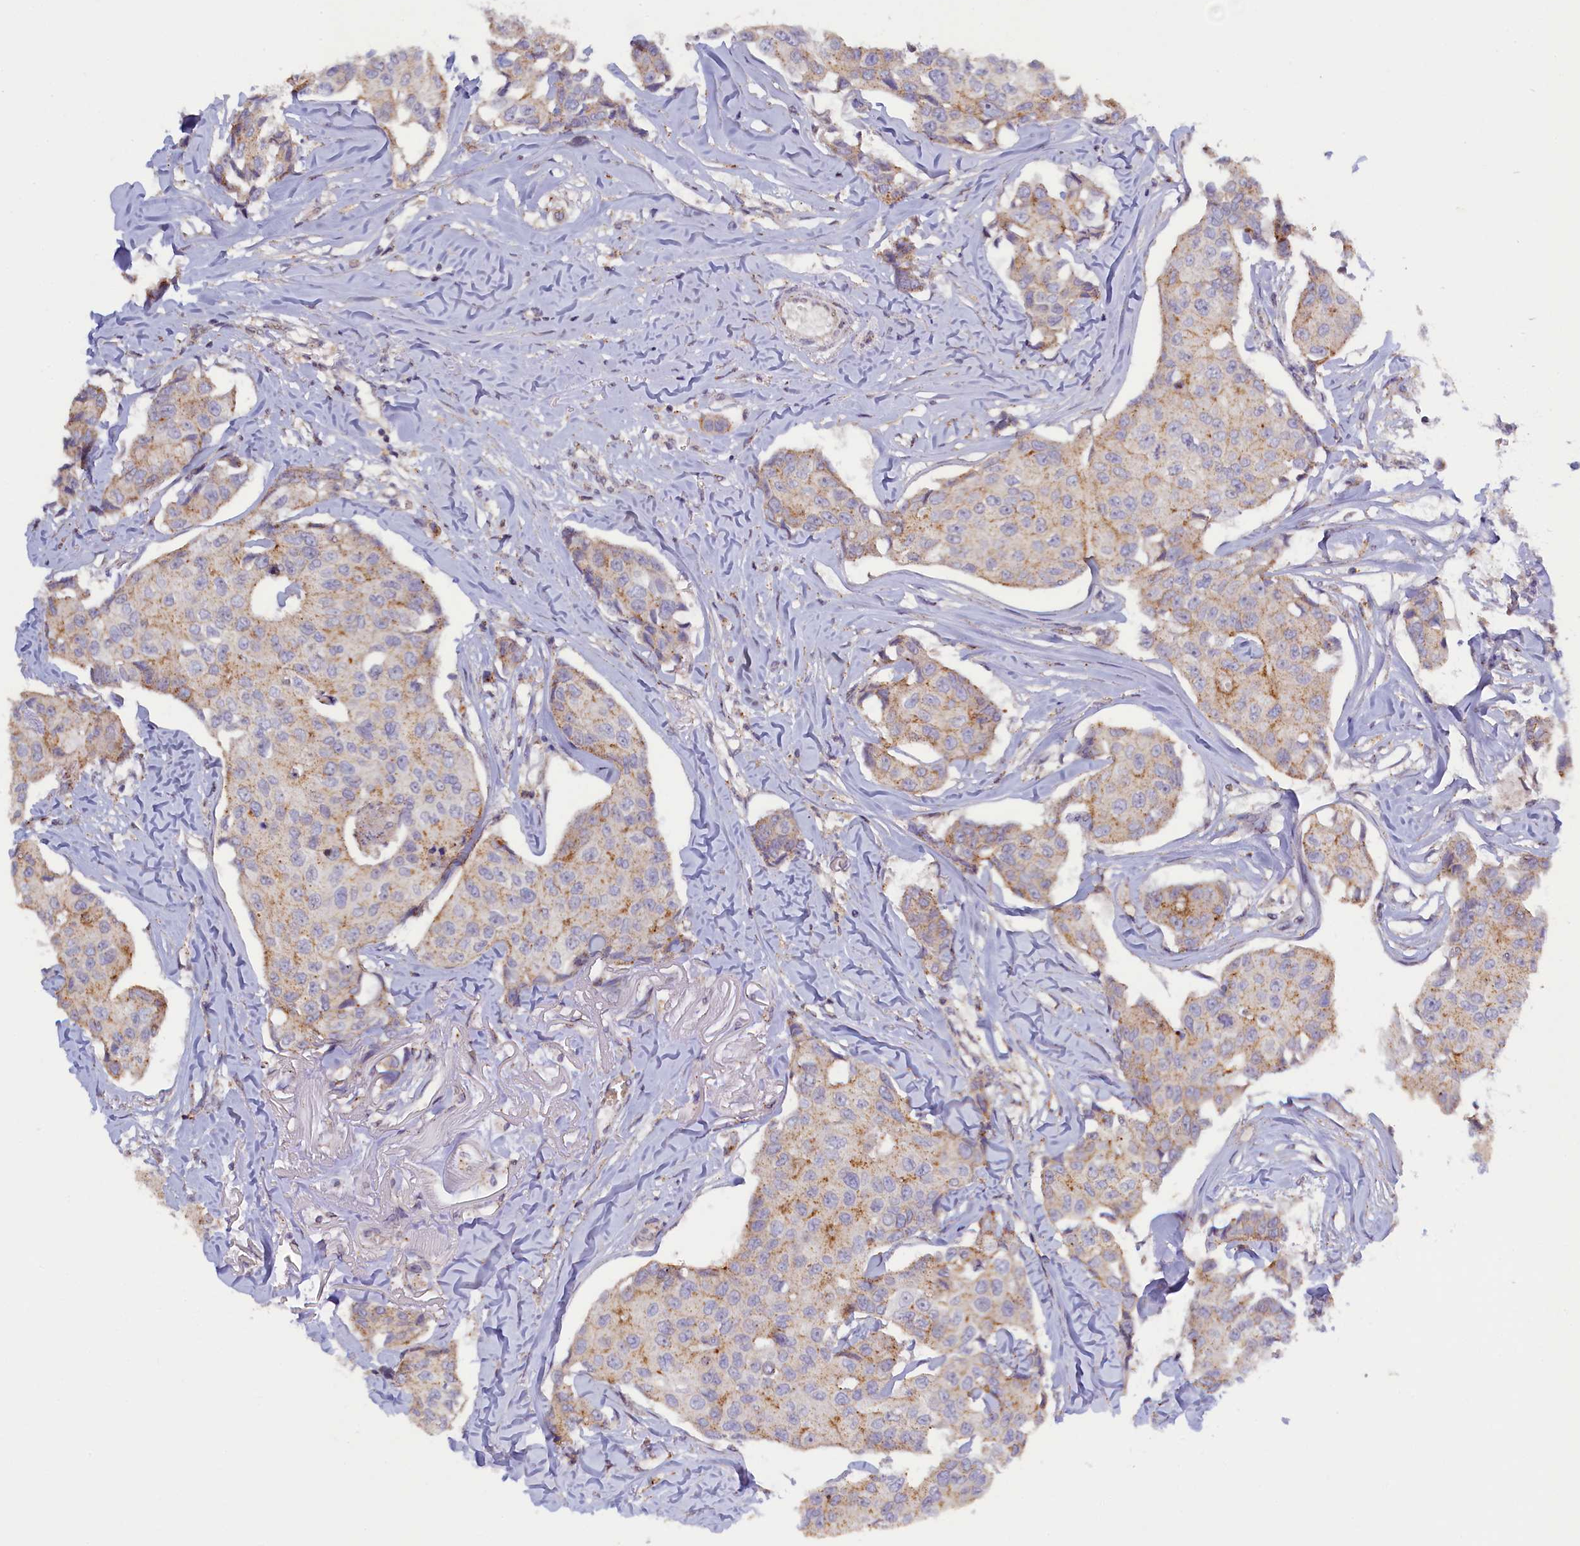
{"staining": {"intensity": "weak", "quantity": "25%-75%", "location": "cytoplasmic/membranous"}, "tissue": "breast cancer", "cell_type": "Tumor cells", "image_type": "cancer", "snomed": [{"axis": "morphology", "description": "Duct carcinoma"}, {"axis": "topography", "description": "Breast"}], "caption": "High-magnification brightfield microscopy of breast cancer (infiltrating ductal carcinoma) stained with DAB (3,3'-diaminobenzidine) (brown) and counterstained with hematoxylin (blue). tumor cells exhibit weak cytoplasmic/membranous staining is appreciated in approximately25%-75% of cells.", "gene": "HYKK", "patient": {"sex": "female", "age": 80}}